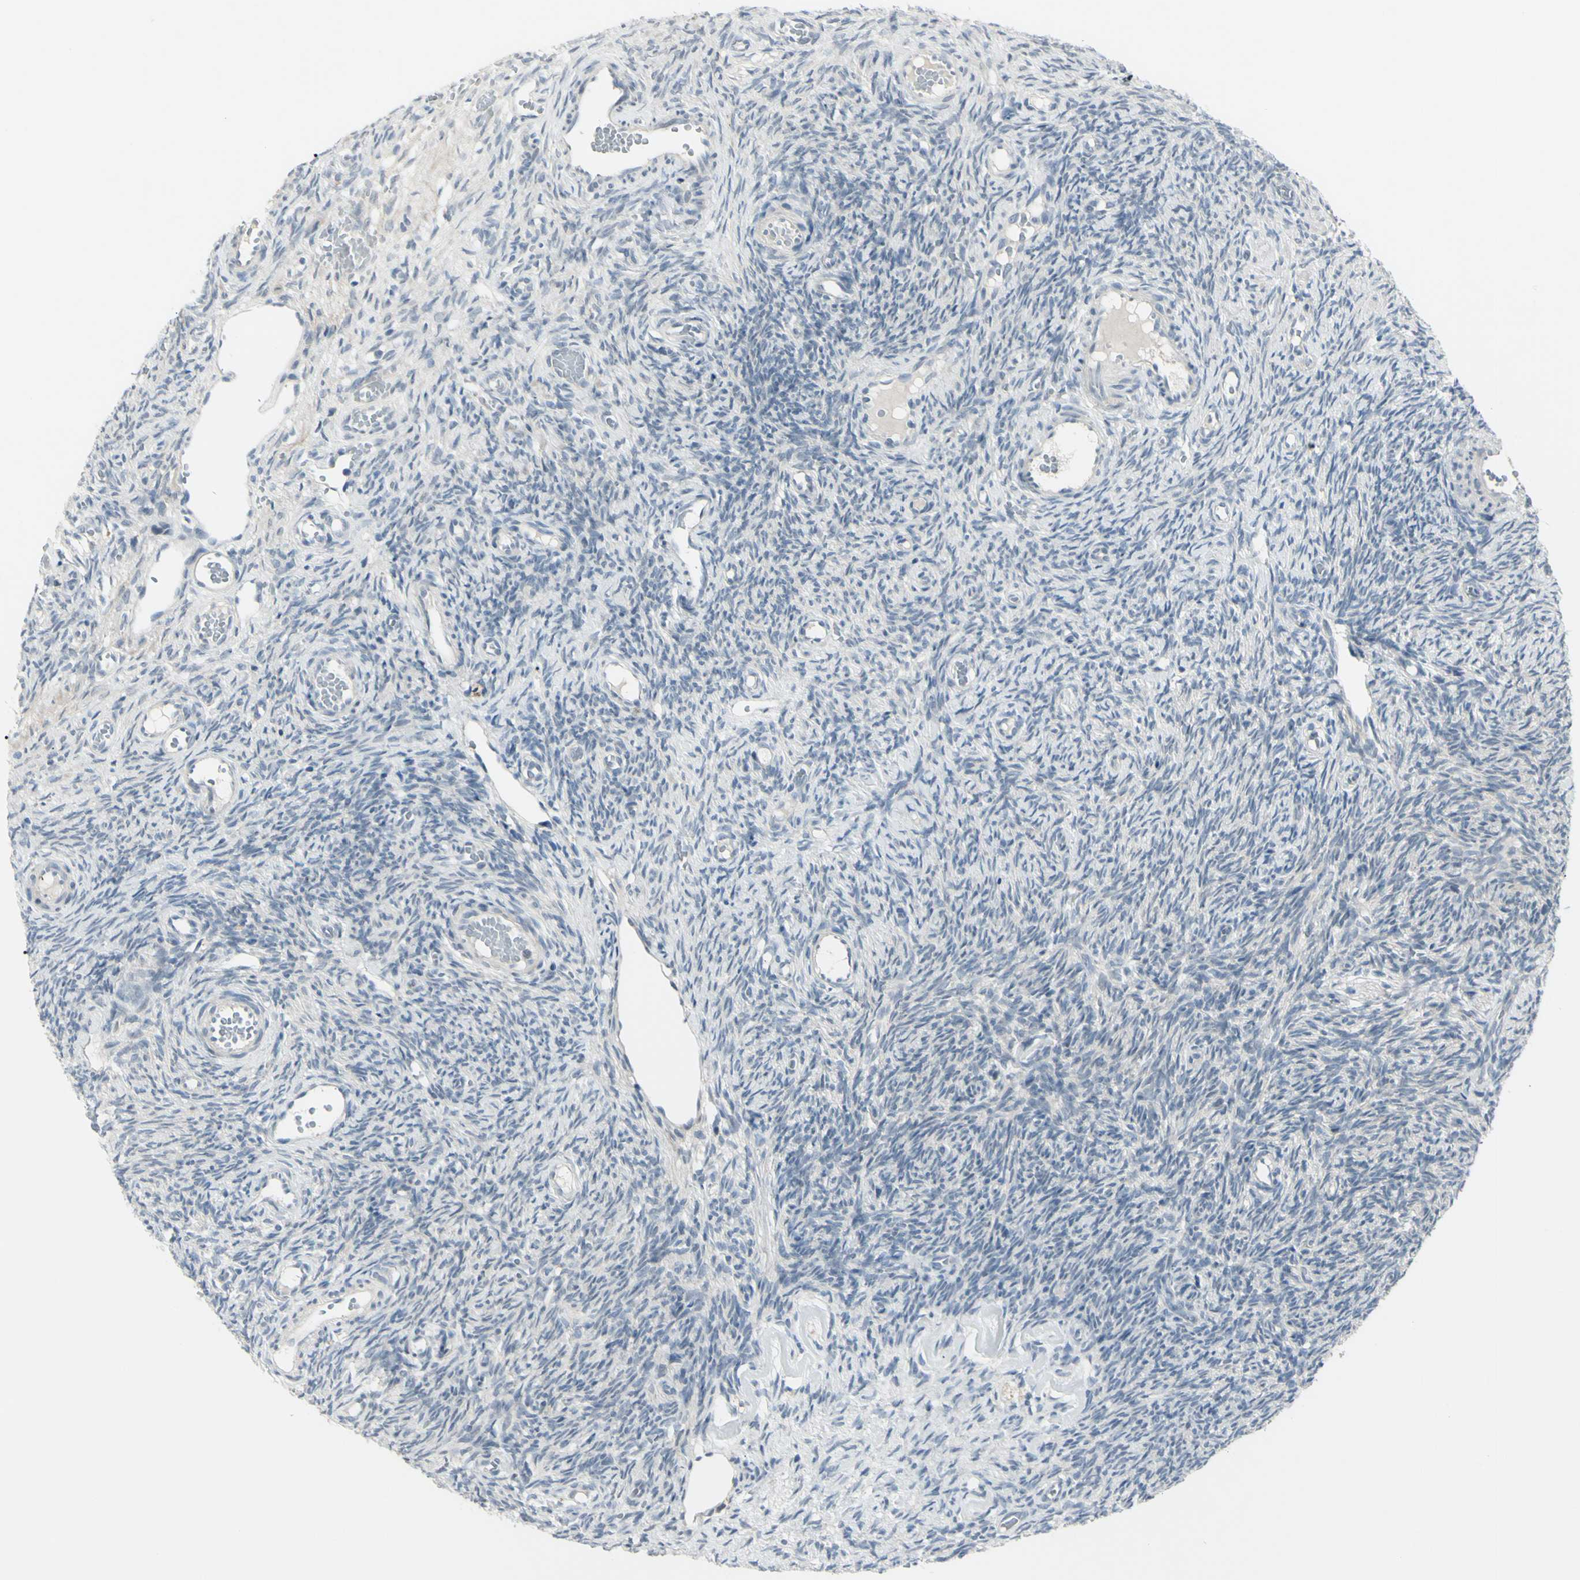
{"staining": {"intensity": "negative", "quantity": "none", "location": "none"}, "tissue": "ovary", "cell_type": "Follicle cells", "image_type": "normal", "snomed": [{"axis": "morphology", "description": "Normal tissue, NOS"}, {"axis": "topography", "description": "Ovary"}], "caption": "High power microscopy photomicrograph of an IHC micrograph of normal ovary, revealing no significant staining in follicle cells. (DAB (3,3'-diaminobenzidine) immunohistochemistry (IHC), high magnification).", "gene": "ETNK1", "patient": {"sex": "female", "age": 35}}